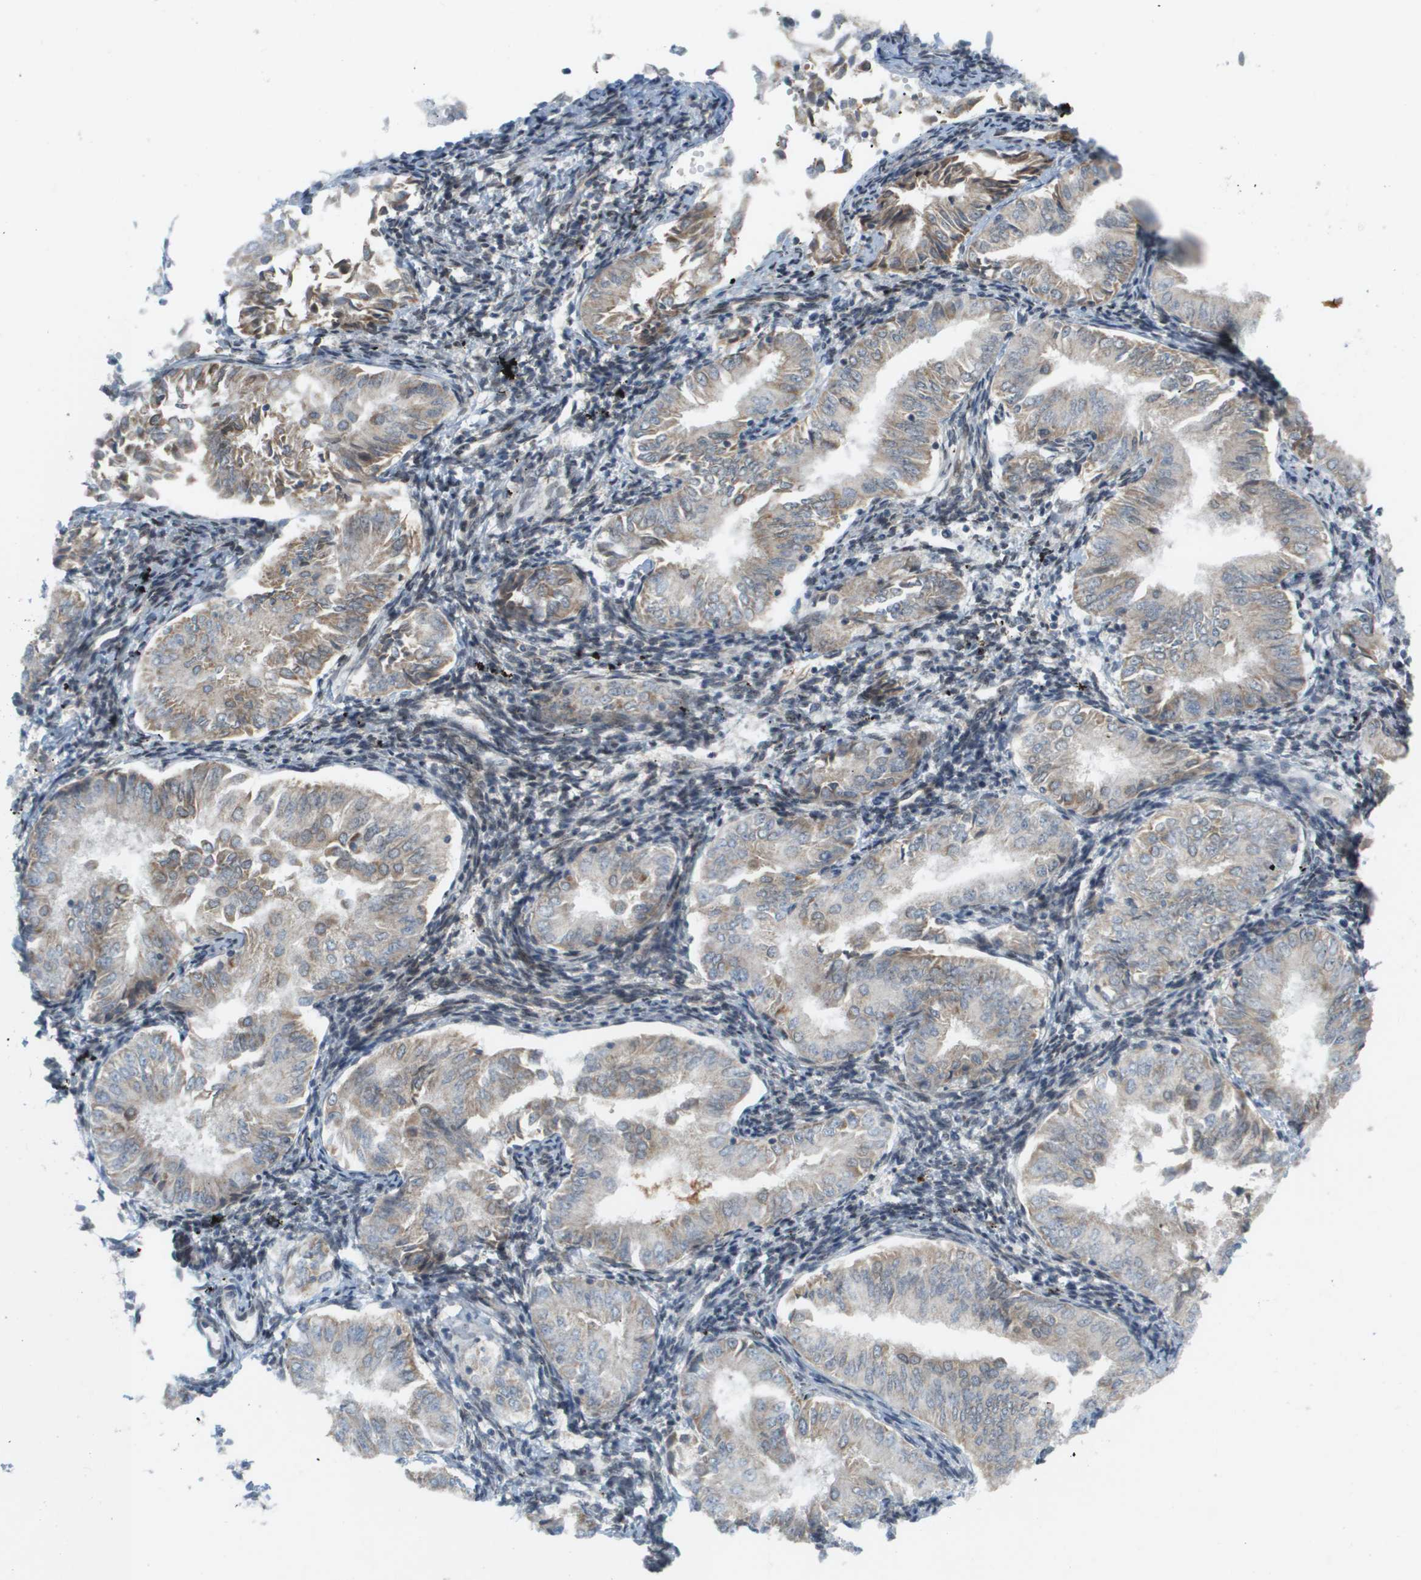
{"staining": {"intensity": "weak", "quantity": "25%-75%", "location": "cytoplasmic/membranous"}, "tissue": "endometrial cancer", "cell_type": "Tumor cells", "image_type": "cancer", "snomed": [{"axis": "morphology", "description": "Adenocarcinoma, NOS"}, {"axis": "topography", "description": "Endometrium"}], "caption": "Endometrial adenocarcinoma was stained to show a protein in brown. There is low levels of weak cytoplasmic/membranous positivity in approximately 25%-75% of tumor cells. Ihc stains the protein of interest in brown and the nuclei are stained blue.", "gene": "CACNB4", "patient": {"sex": "female", "age": 53}}